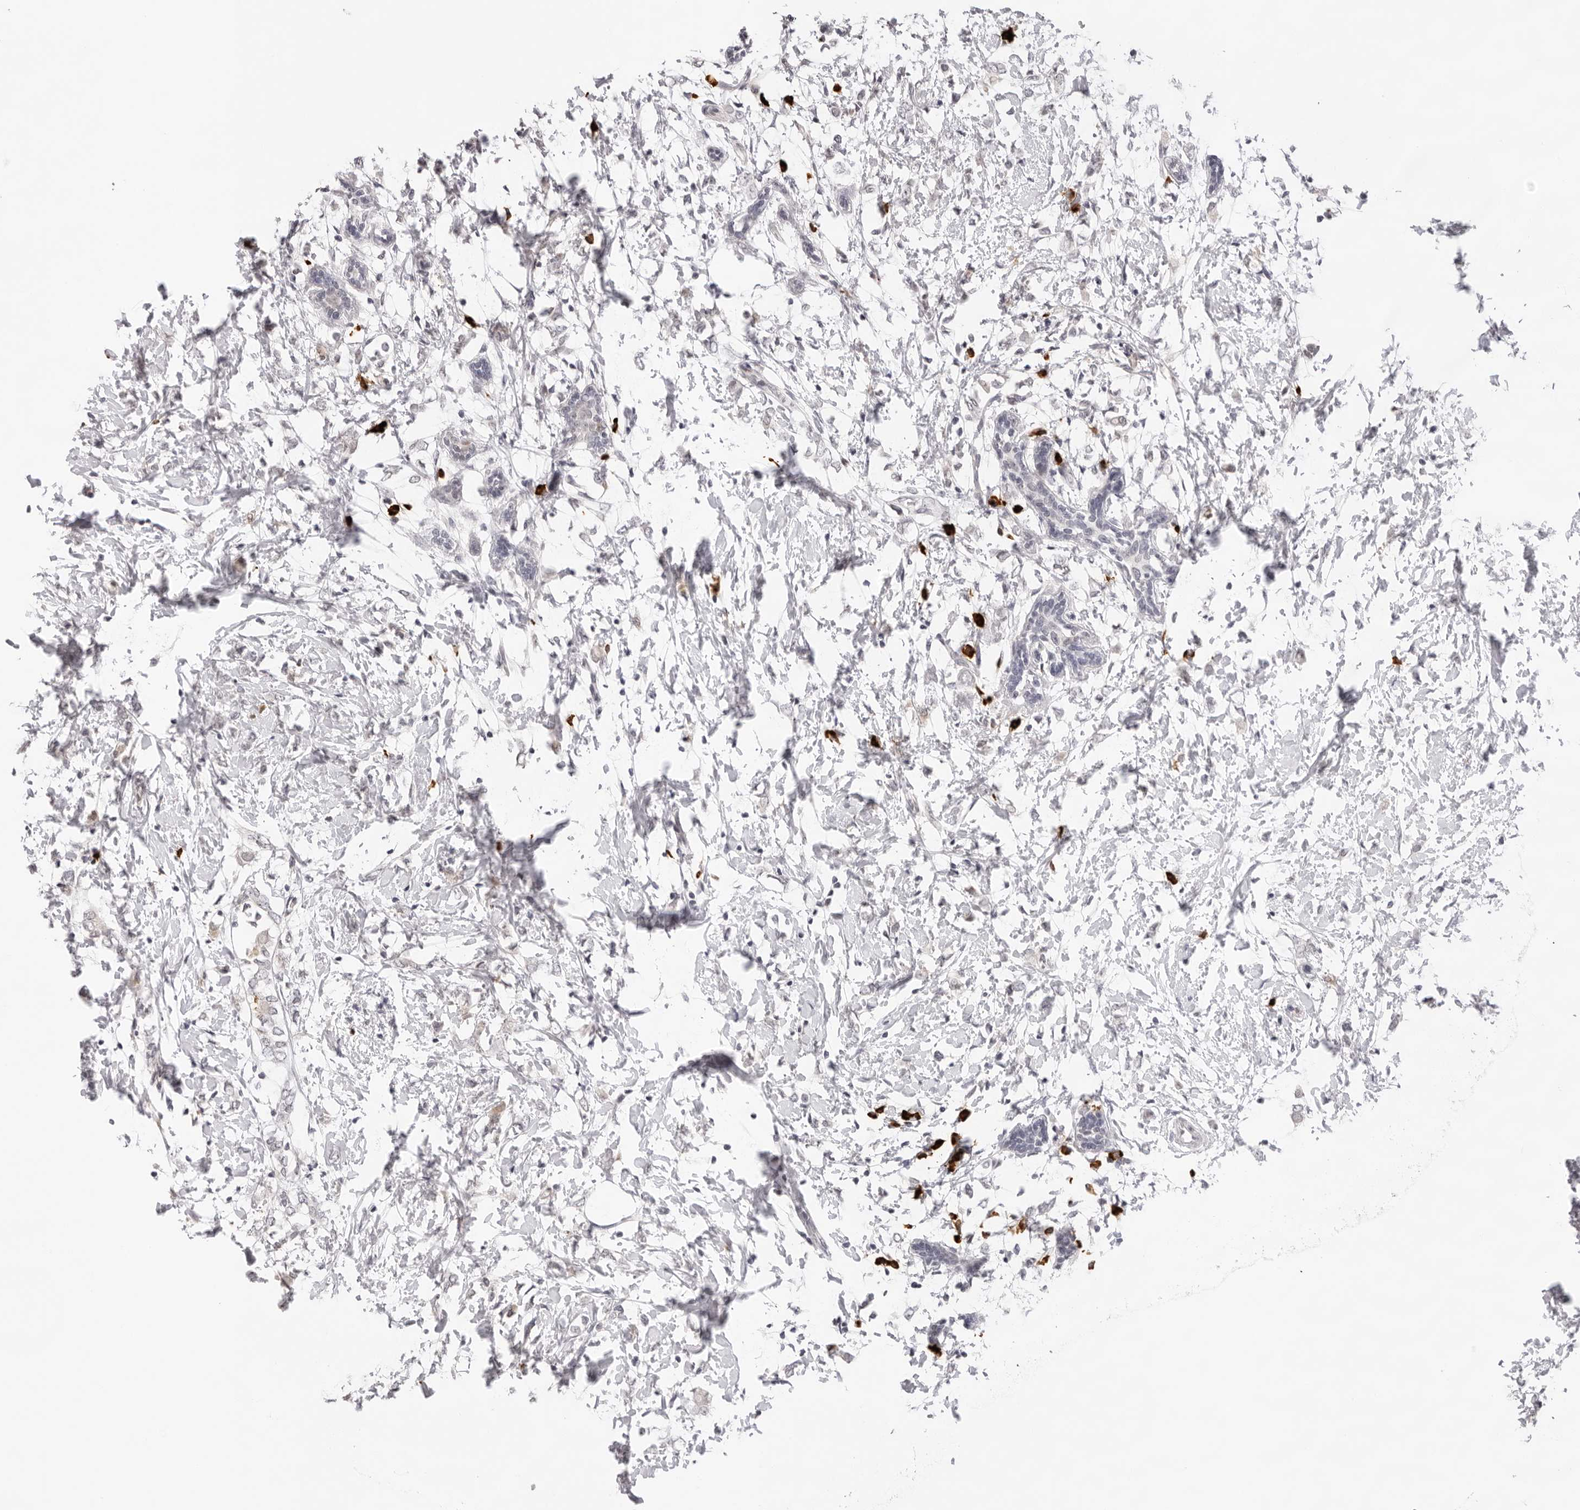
{"staining": {"intensity": "negative", "quantity": "none", "location": "none"}, "tissue": "breast cancer", "cell_type": "Tumor cells", "image_type": "cancer", "snomed": [{"axis": "morphology", "description": "Normal tissue, NOS"}, {"axis": "morphology", "description": "Lobular carcinoma"}, {"axis": "topography", "description": "Breast"}], "caption": "Protein analysis of breast cancer (lobular carcinoma) reveals no significant expression in tumor cells.", "gene": "IL17RA", "patient": {"sex": "female", "age": 47}}